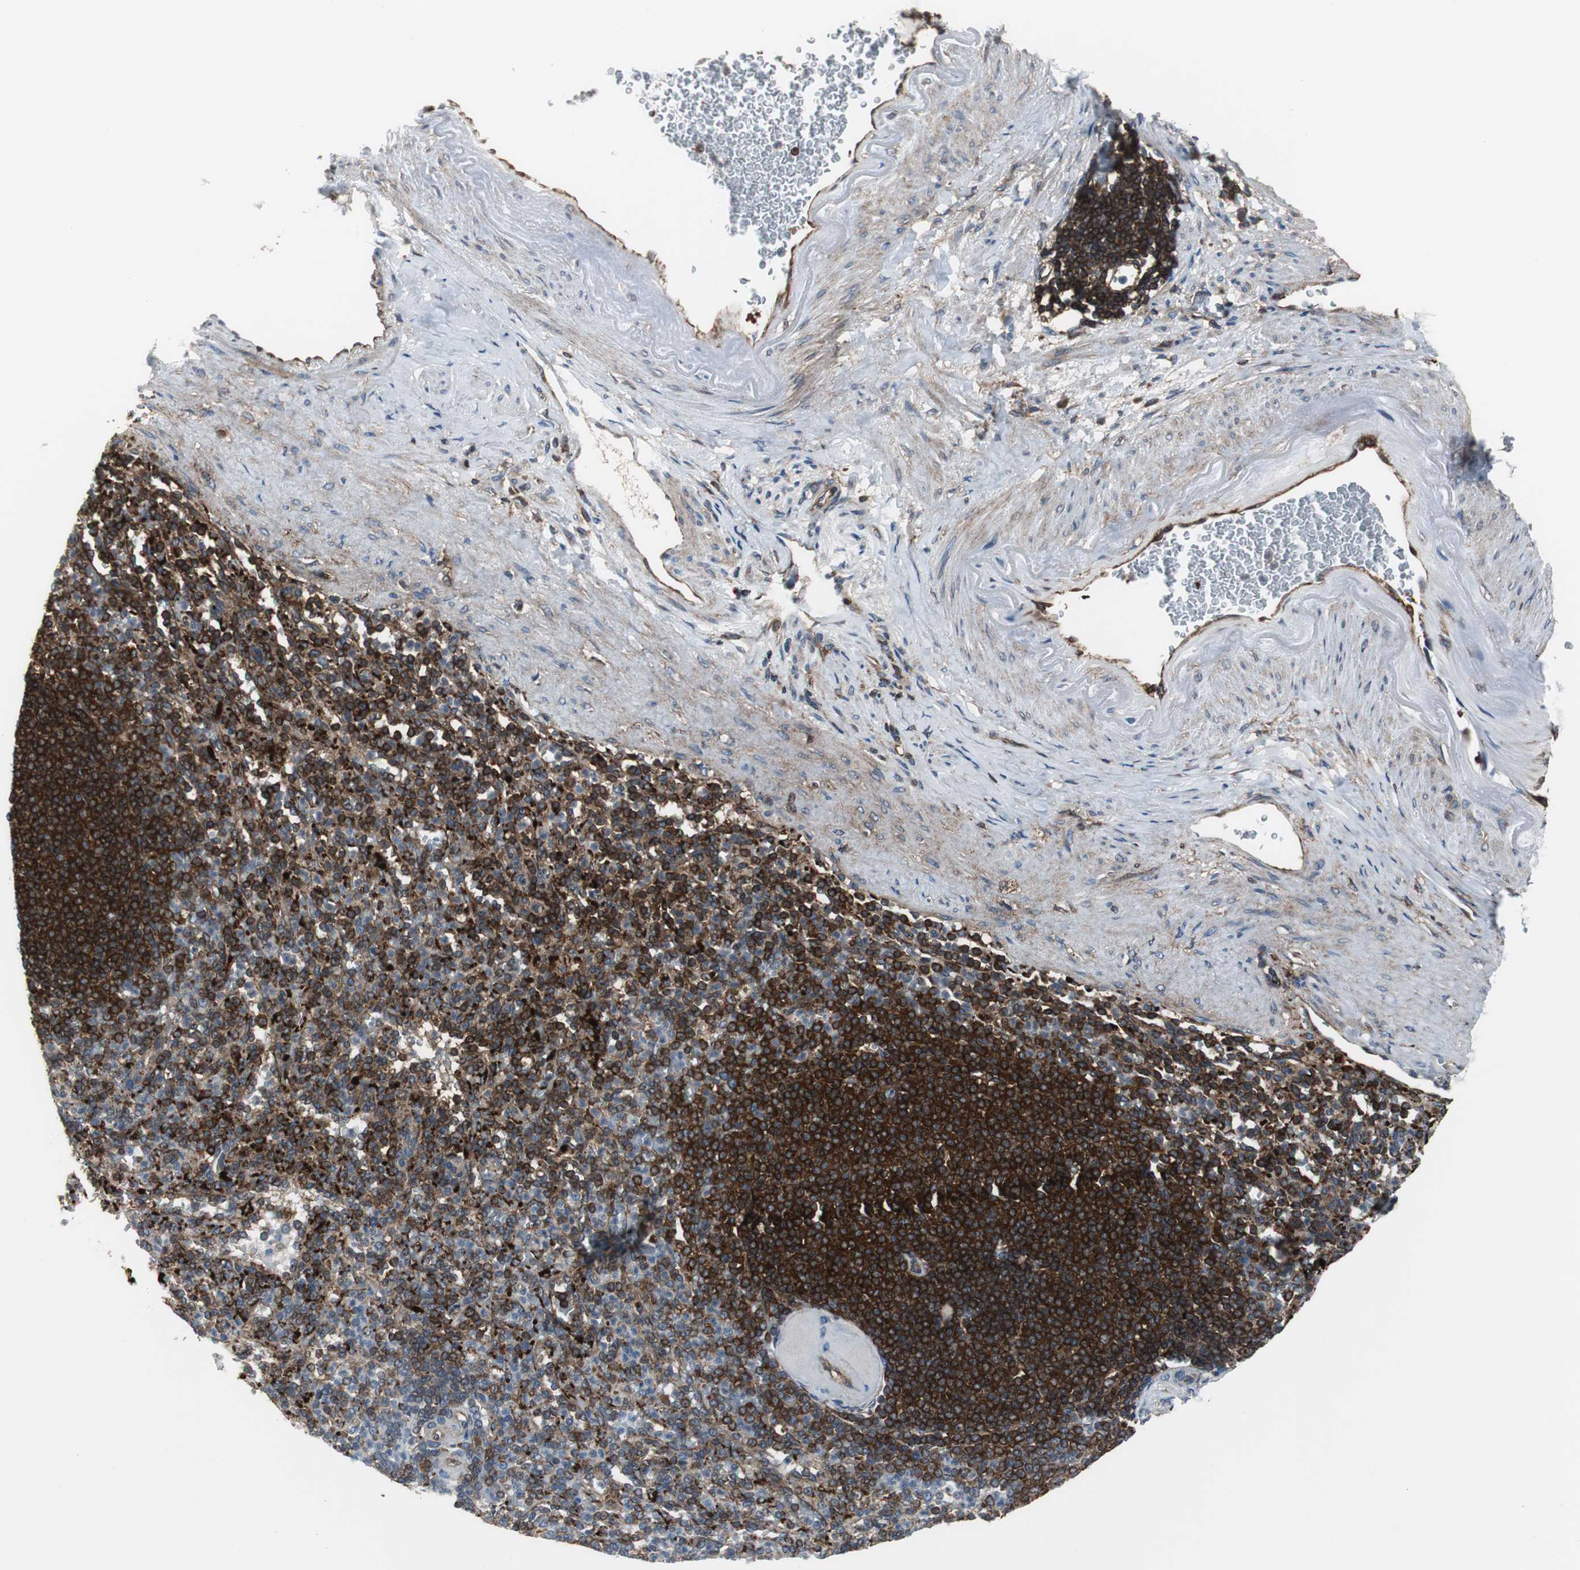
{"staining": {"intensity": "weak", "quantity": "25%-75%", "location": "cytoplasmic/membranous"}, "tissue": "spleen", "cell_type": "Cells in red pulp", "image_type": "normal", "snomed": [{"axis": "morphology", "description": "Normal tissue, NOS"}, {"axis": "topography", "description": "Spleen"}], "caption": "Immunohistochemical staining of benign human spleen reveals low levels of weak cytoplasmic/membranous positivity in approximately 25%-75% of cells in red pulp. (IHC, brightfield microscopy, high magnification).", "gene": "RELA", "patient": {"sex": "female", "age": 74}}